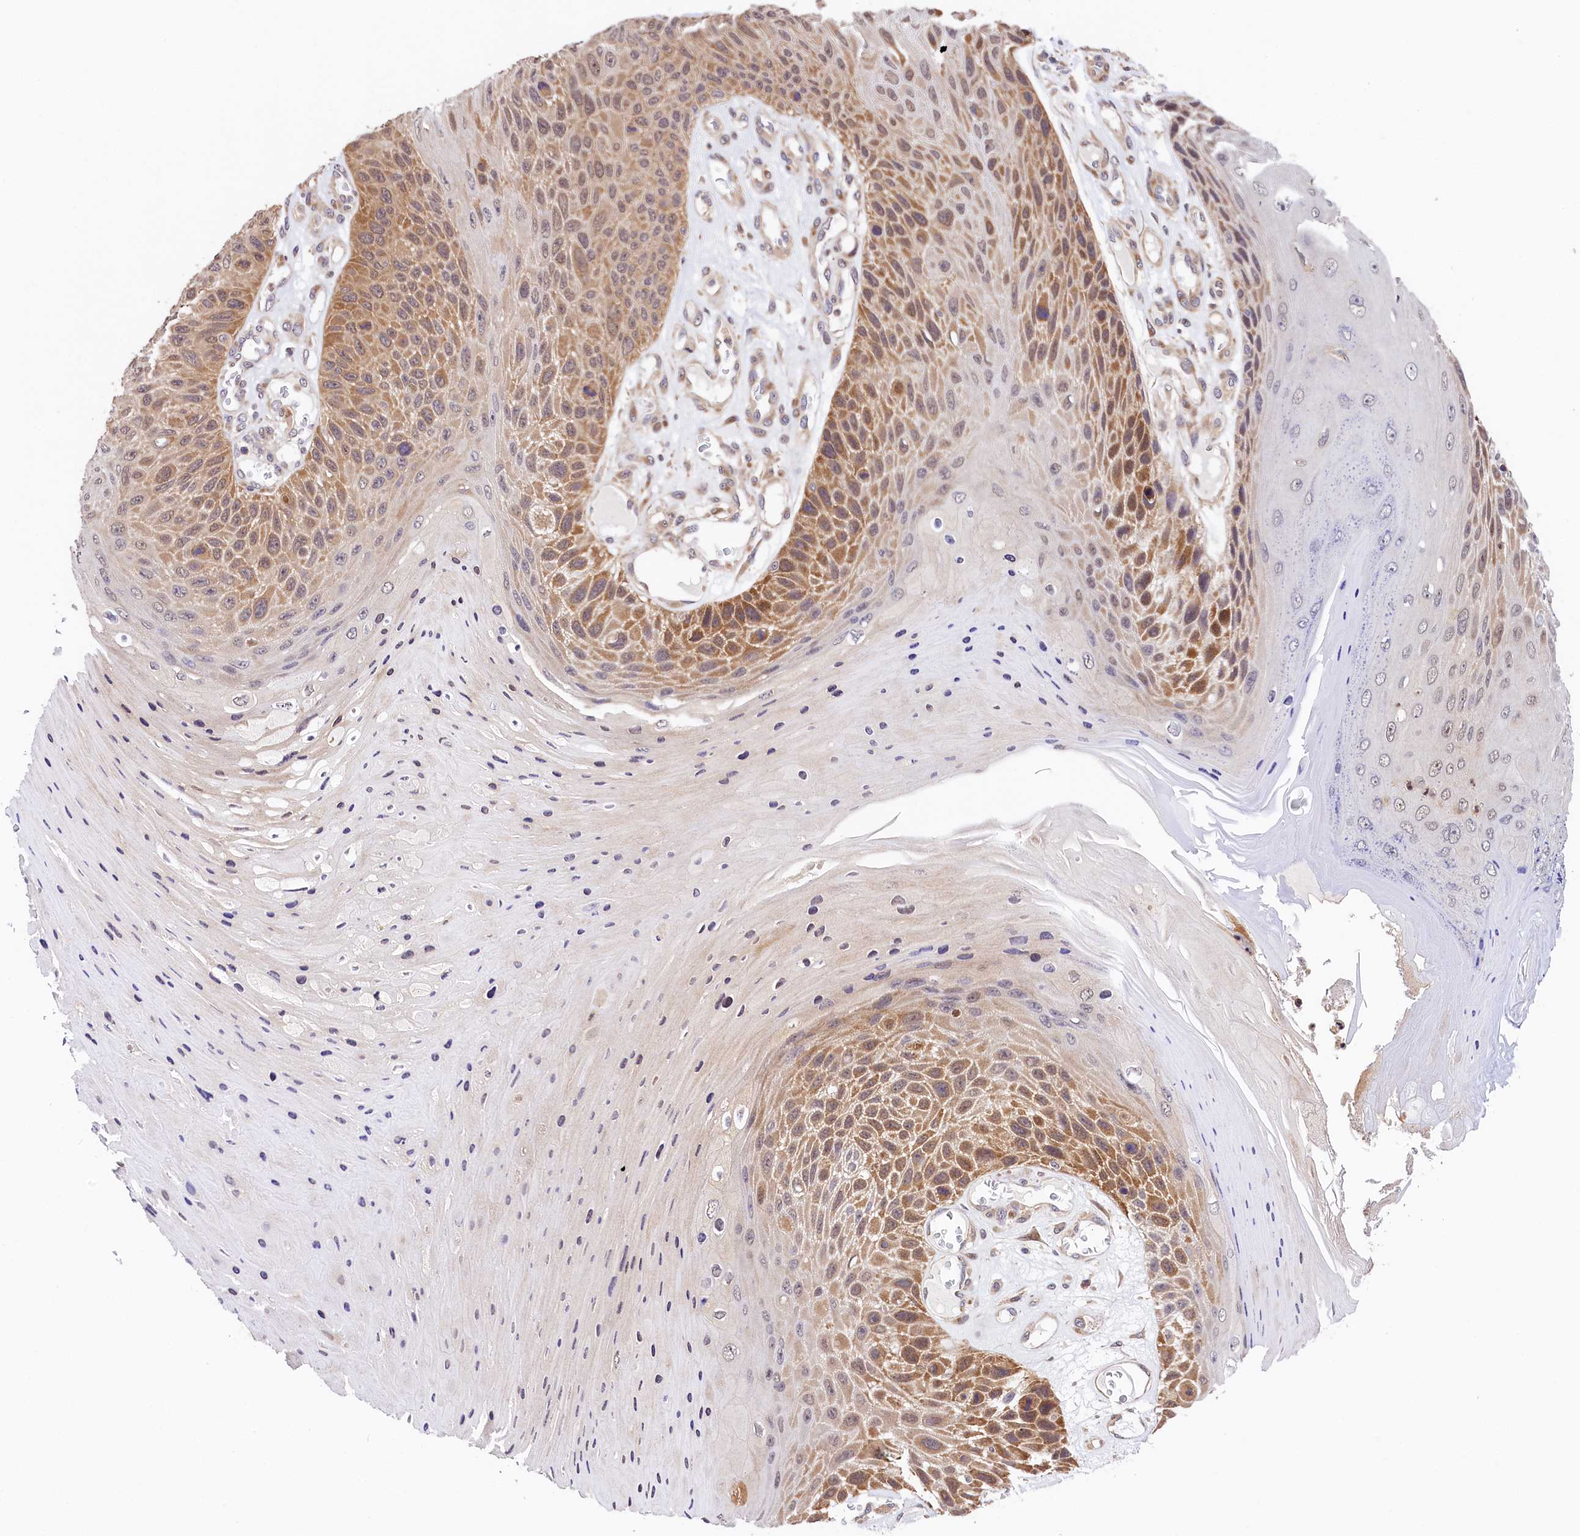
{"staining": {"intensity": "moderate", "quantity": "25%-75%", "location": "cytoplasmic/membranous"}, "tissue": "skin cancer", "cell_type": "Tumor cells", "image_type": "cancer", "snomed": [{"axis": "morphology", "description": "Squamous cell carcinoma, NOS"}, {"axis": "topography", "description": "Skin"}], "caption": "The immunohistochemical stain highlights moderate cytoplasmic/membranous staining in tumor cells of skin cancer (squamous cell carcinoma) tissue. Using DAB (brown) and hematoxylin (blue) stains, captured at high magnification using brightfield microscopy.", "gene": "CHORDC1", "patient": {"sex": "female", "age": 88}}